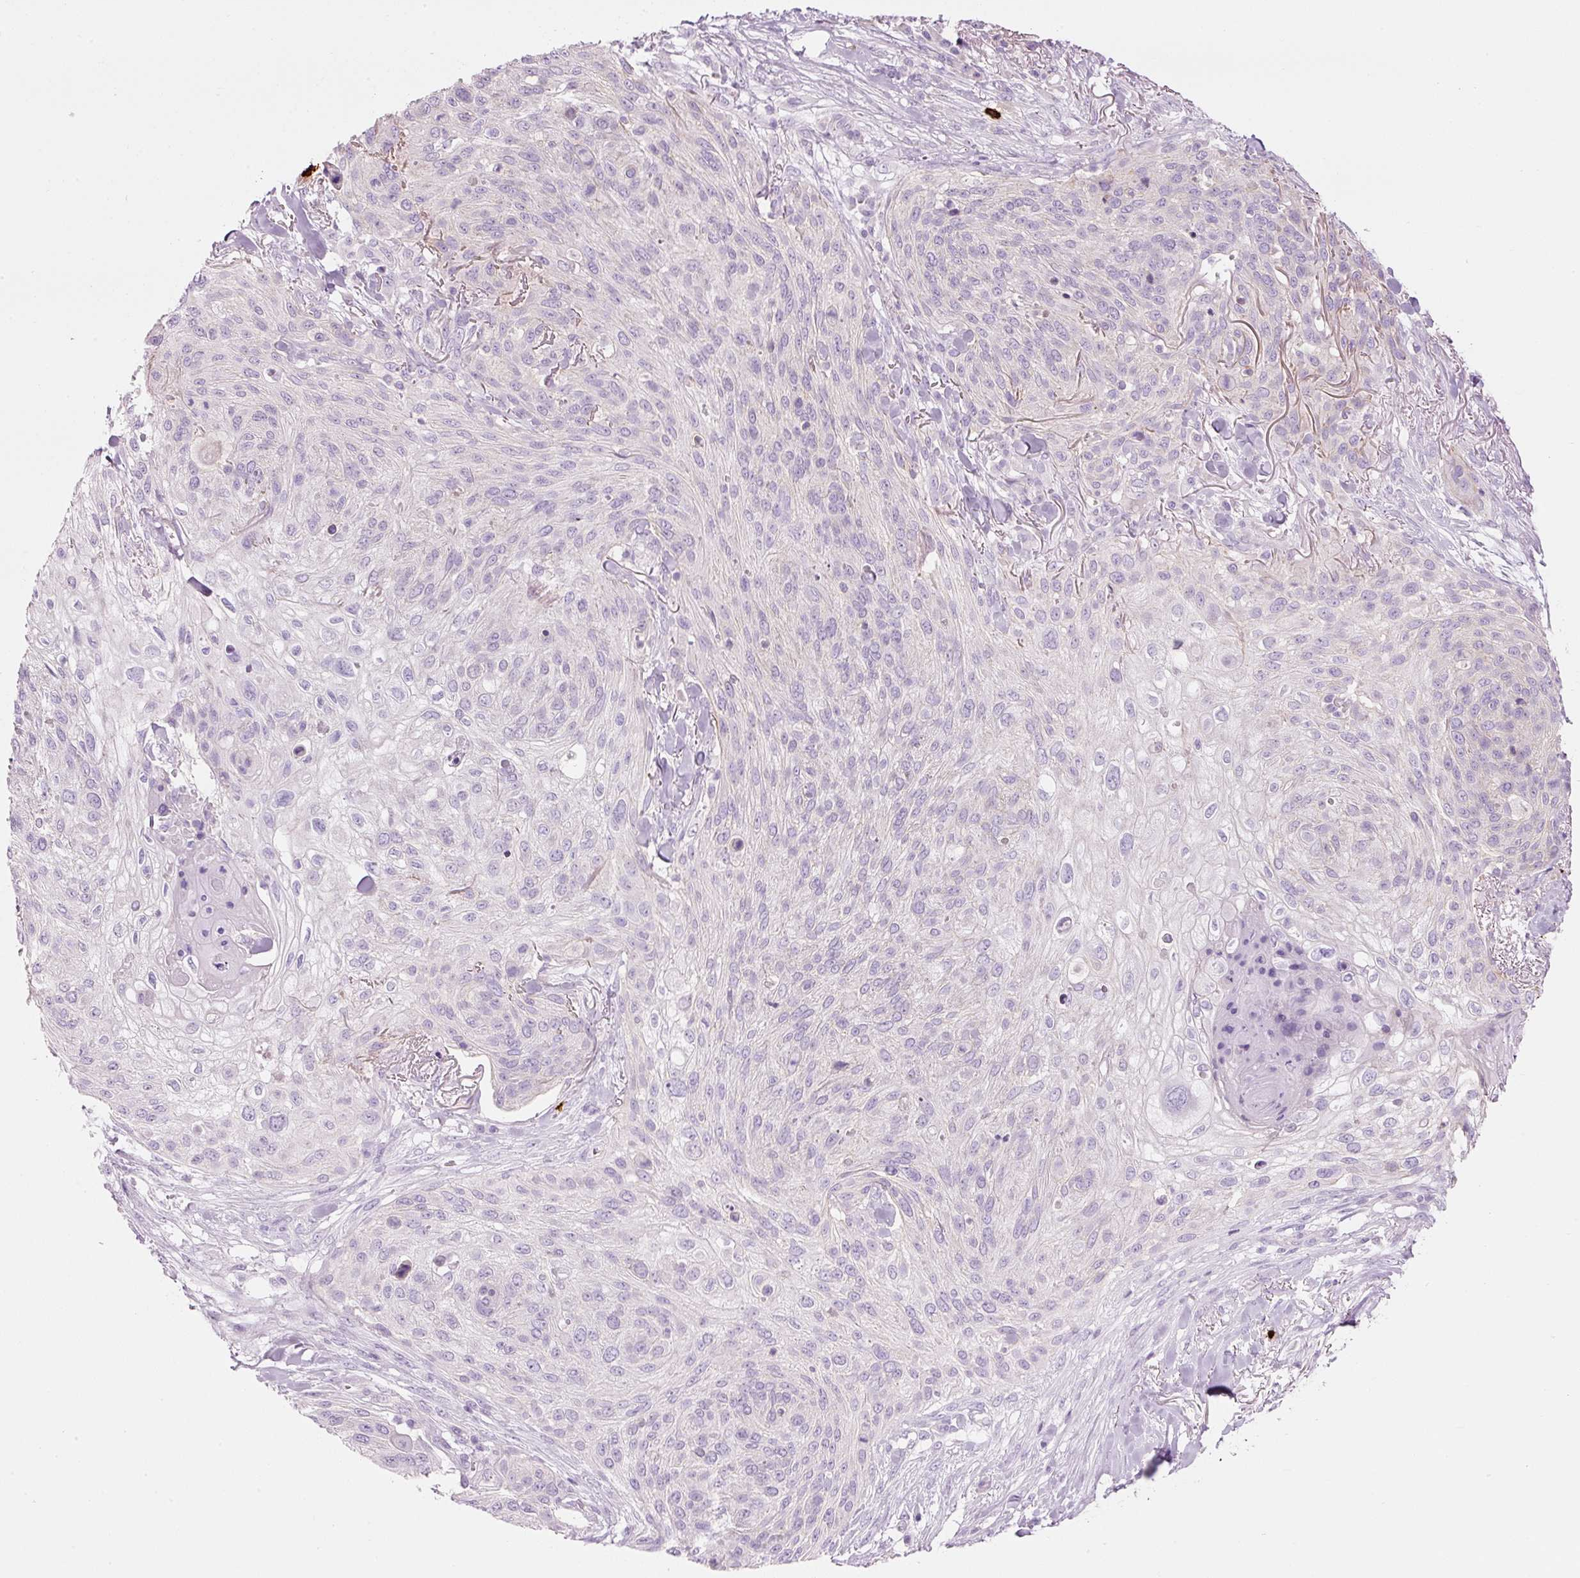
{"staining": {"intensity": "negative", "quantity": "none", "location": "none"}, "tissue": "skin cancer", "cell_type": "Tumor cells", "image_type": "cancer", "snomed": [{"axis": "morphology", "description": "Squamous cell carcinoma, NOS"}, {"axis": "topography", "description": "Skin"}], "caption": "Histopathology image shows no significant protein staining in tumor cells of squamous cell carcinoma (skin). (Brightfield microscopy of DAB (3,3'-diaminobenzidine) immunohistochemistry at high magnification).", "gene": "CMA1", "patient": {"sex": "female", "age": 87}}